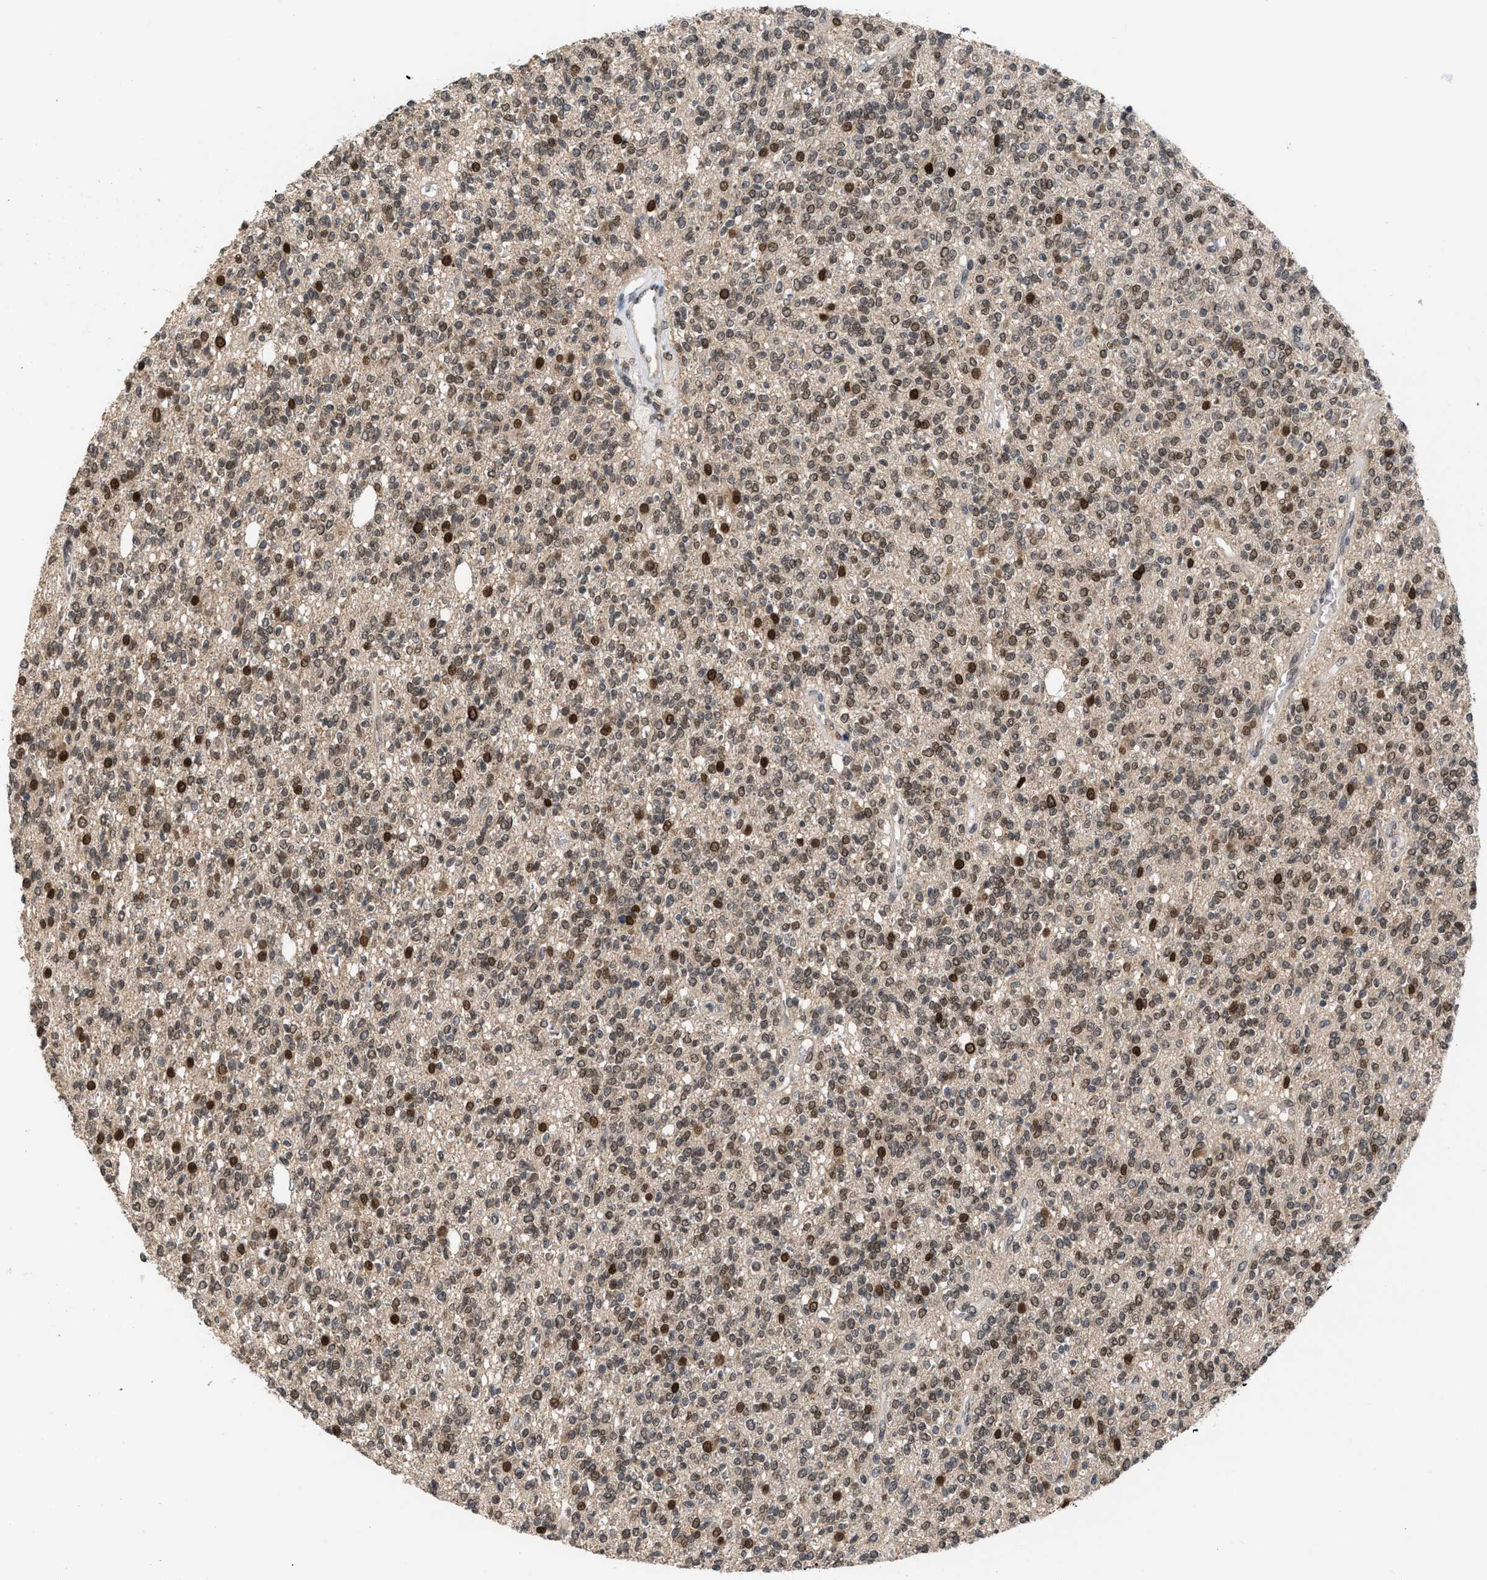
{"staining": {"intensity": "moderate", "quantity": ">75%", "location": "nuclear"}, "tissue": "glioma", "cell_type": "Tumor cells", "image_type": "cancer", "snomed": [{"axis": "morphology", "description": "Glioma, malignant, High grade"}, {"axis": "topography", "description": "Brain"}], "caption": "Approximately >75% of tumor cells in human glioma reveal moderate nuclear protein staining as visualized by brown immunohistochemical staining.", "gene": "C9orf78", "patient": {"sex": "male", "age": 34}}